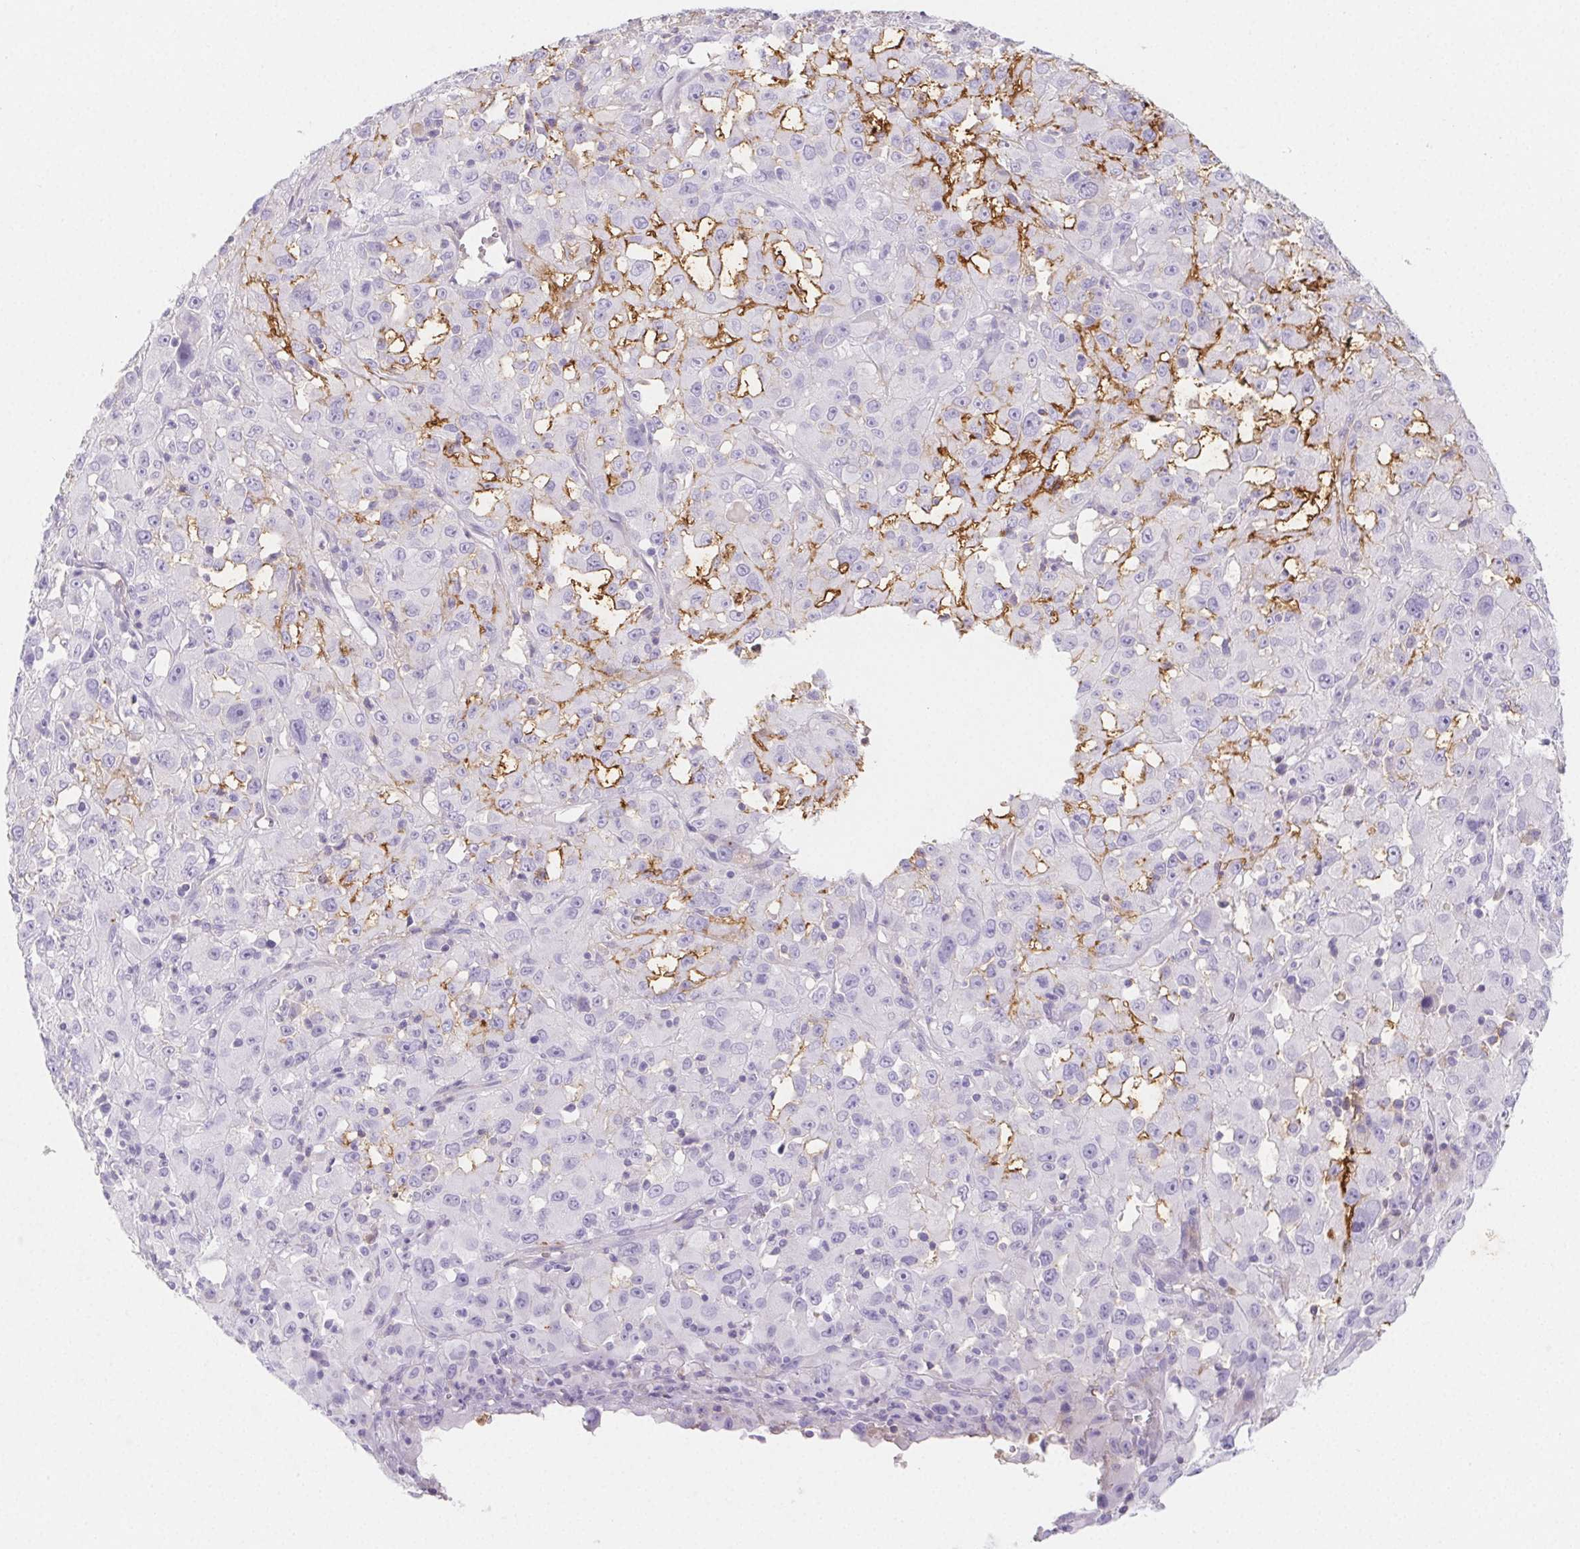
{"staining": {"intensity": "negative", "quantity": "none", "location": "none"}, "tissue": "melanoma", "cell_type": "Tumor cells", "image_type": "cancer", "snomed": [{"axis": "morphology", "description": "Malignant melanoma, Metastatic site"}, {"axis": "topography", "description": "Soft tissue"}], "caption": "This is a histopathology image of IHC staining of malignant melanoma (metastatic site), which shows no staining in tumor cells.", "gene": "ITIH2", "patient": {"sex": "male", "age": 50}}